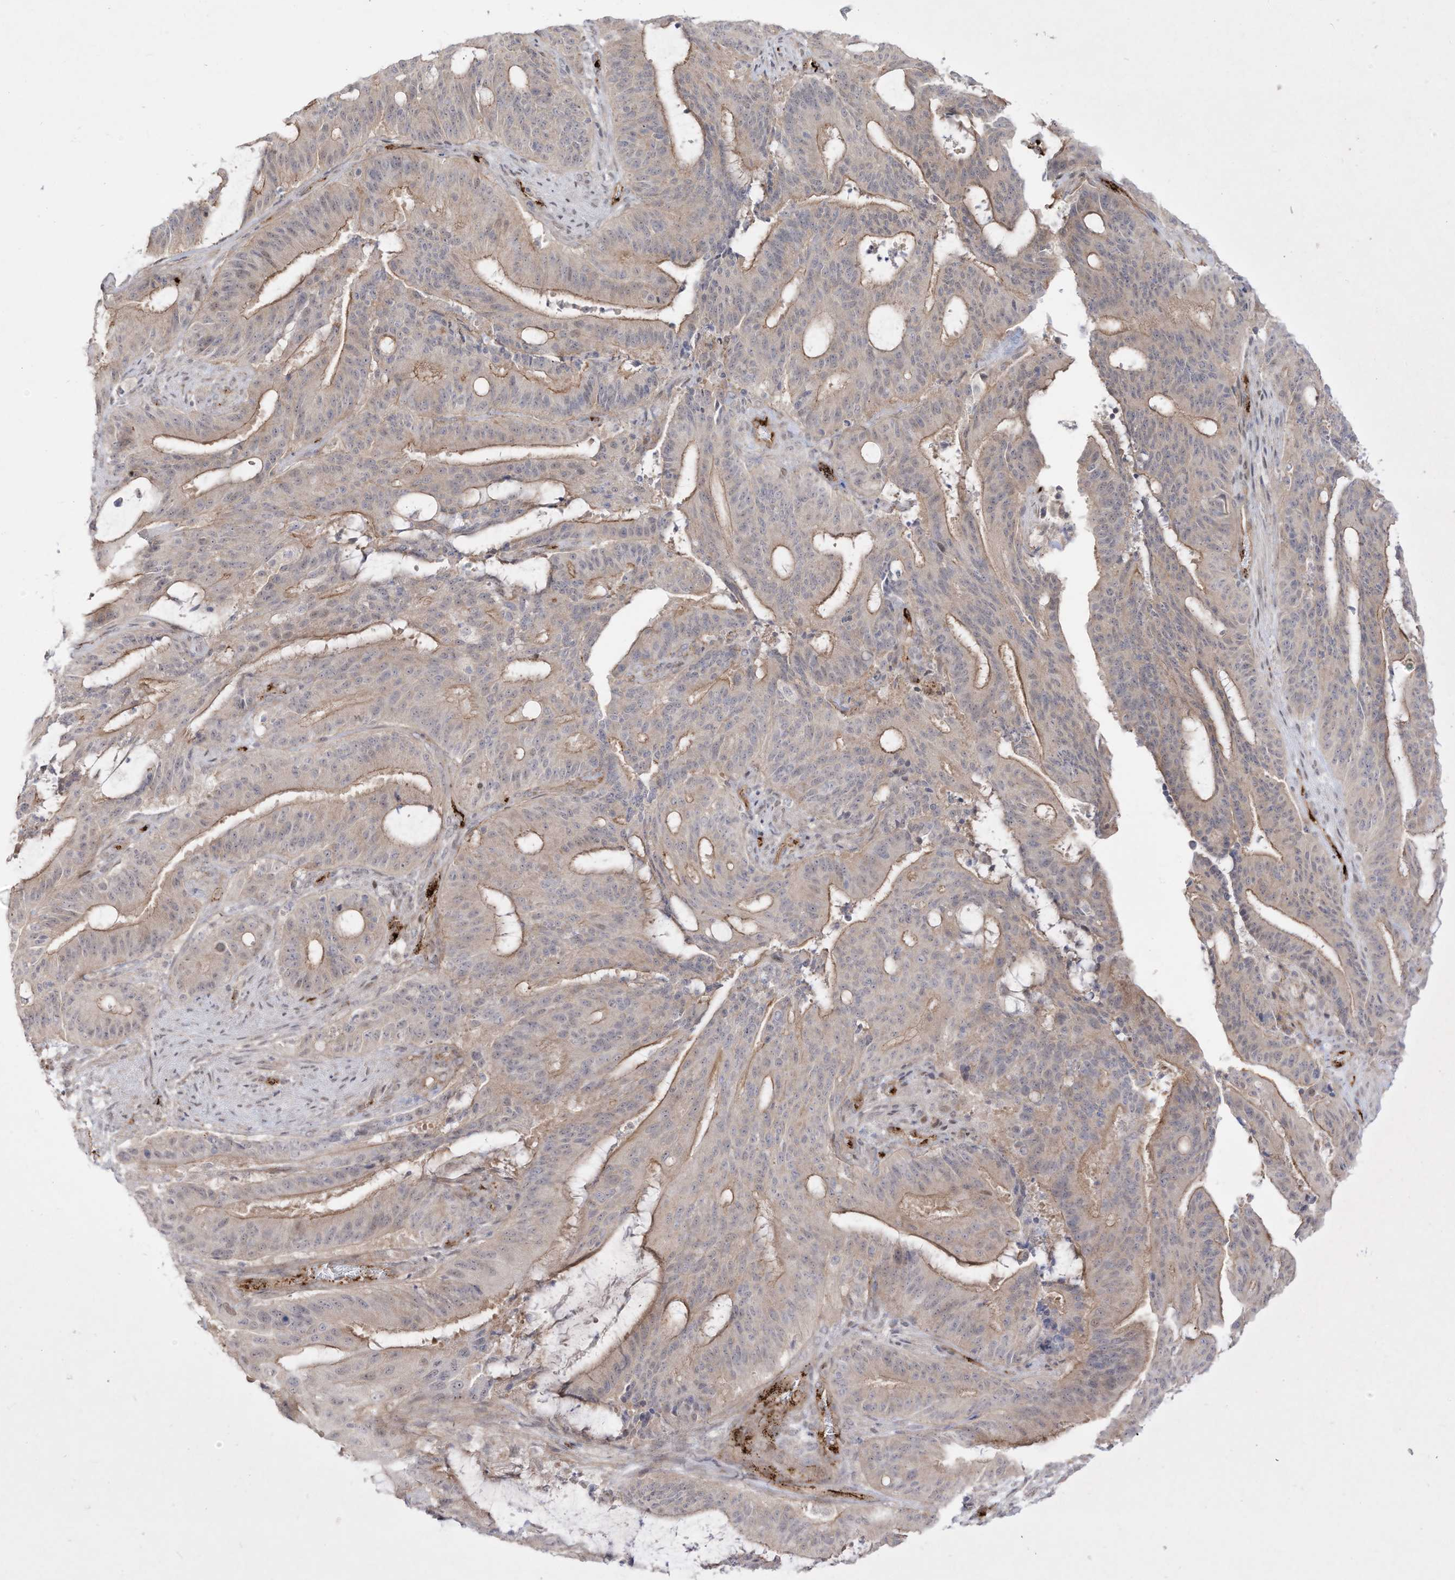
{"staining": {"intensity": "moderate", "quantity": "25%-75%", "location": "cytoplasmic/membranous"}, "tissue": "liver cancer", "cell_type": "Tumor cells", "image_type": "cancer", "snomed": [{"axis": "morphology", "description": "Normal tissue, NOS"}, {"axis": "morphology", "description": "Cholangiocarcinoma"}, {"axis": "topography", "description": "Liver"}, {"axis": "topography", "description": "Peripheral nerve tissue"}], "caption": "Protein staining of liver cancer tissue exhibits moderate cytoplasmic/membranous expression in approximately 25%-75% of tumor cells. The staining was performed using DAB to visualize the protein expression in brown, while the nuclei were stained in blue with hematoxylin (Magnification: 20x).", "gene": "ZGRF1", "patient": {"sex": "female", "age": 73}}